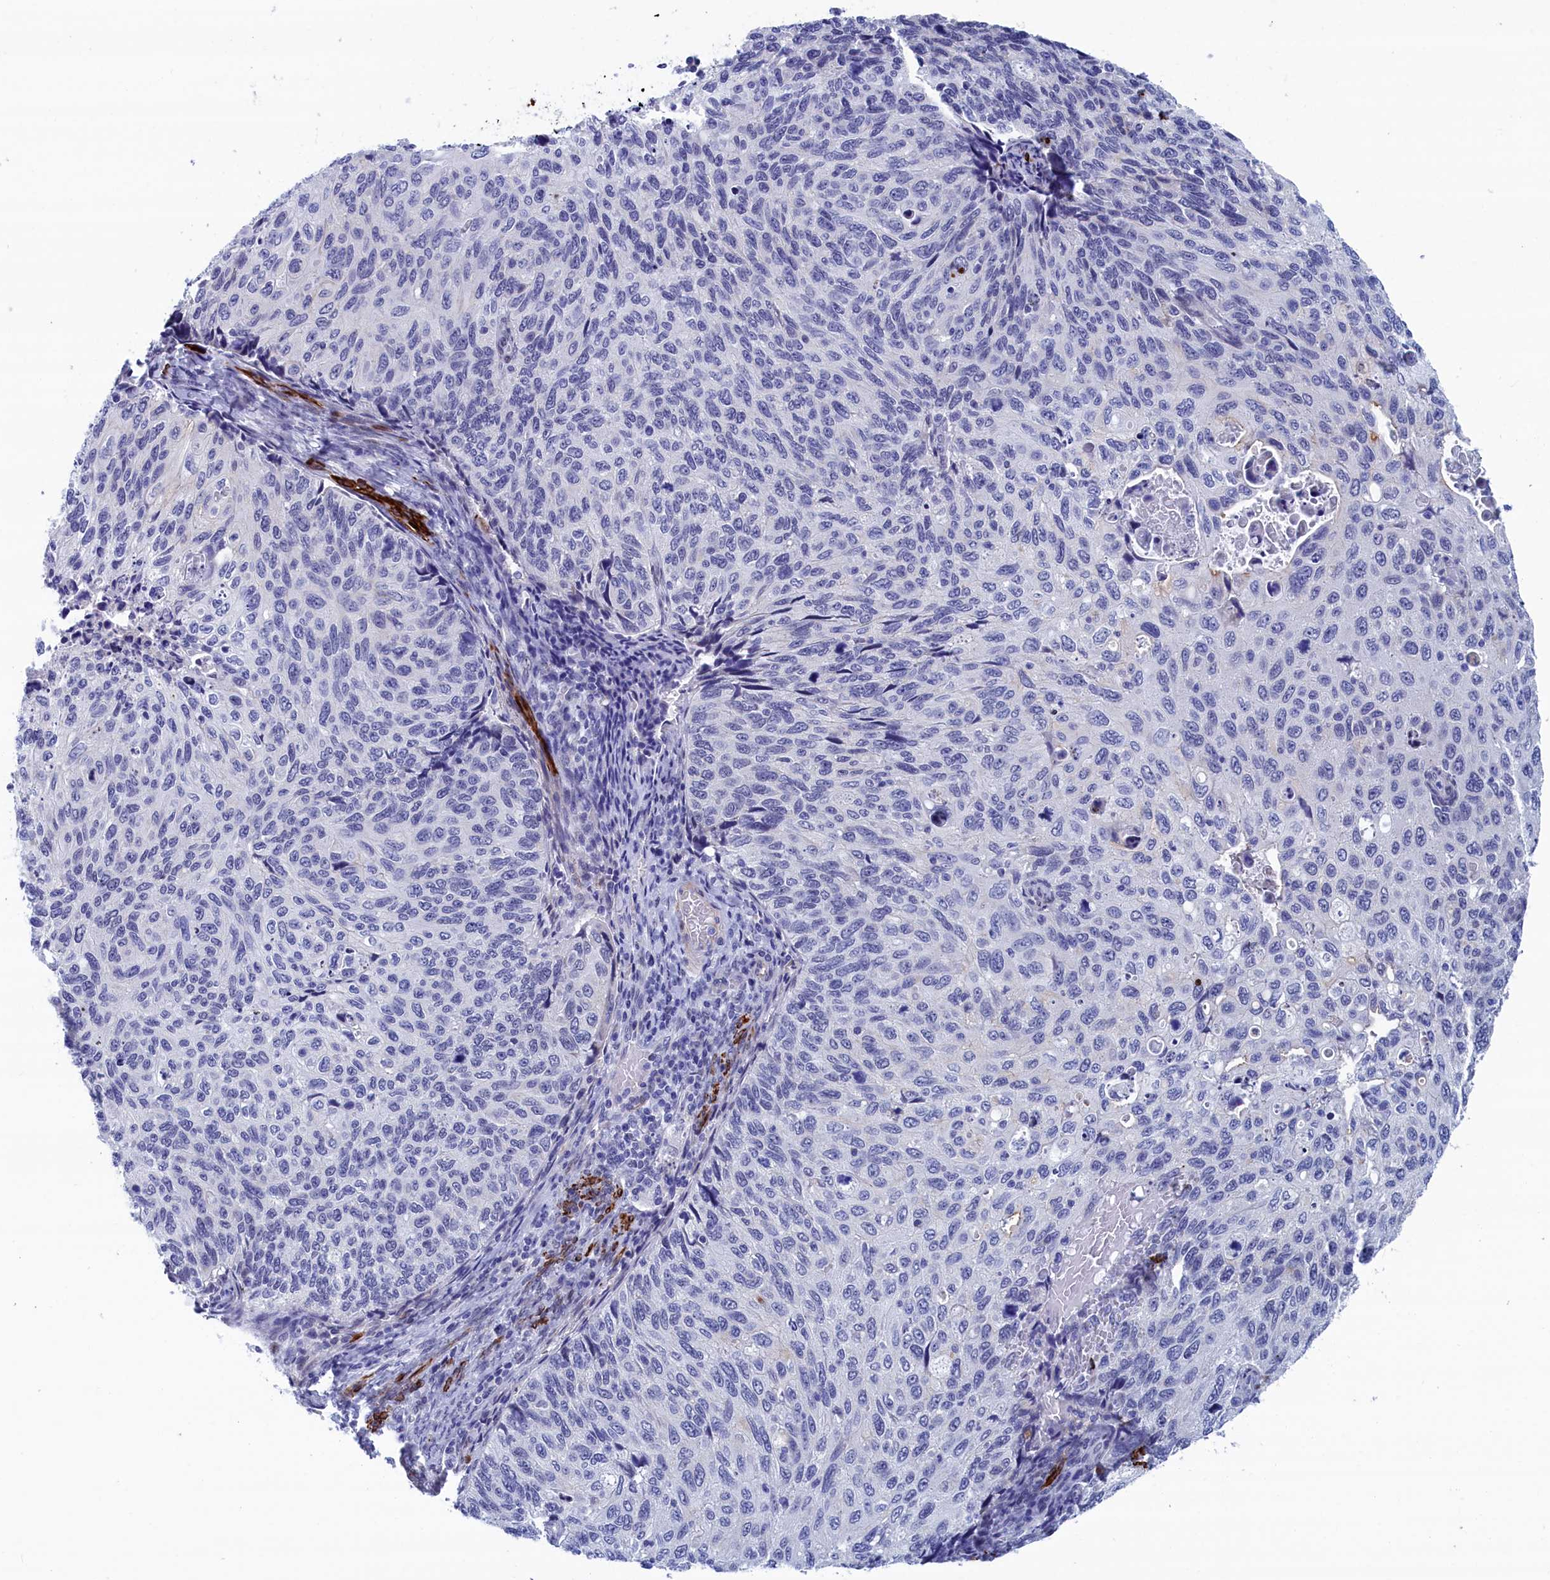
{"staining": {"intensity": "negative", "quantity": "none", "location": "none"}, "tissue": "cervical cancer", "cell_type": "Tumor cells", "image_type": "cancer", "snomed": [{"axis": "morphology", "description": "Squamous cell carcinoma, NOS"}, {"axis": "topography", "description": "Cervix"}], "caption": "This is an IHC histopathology image of cervical cancer. There is no staining in tumor cells.", "gene": "WDR83", "patient": {"sex": "female", "age": 70}}